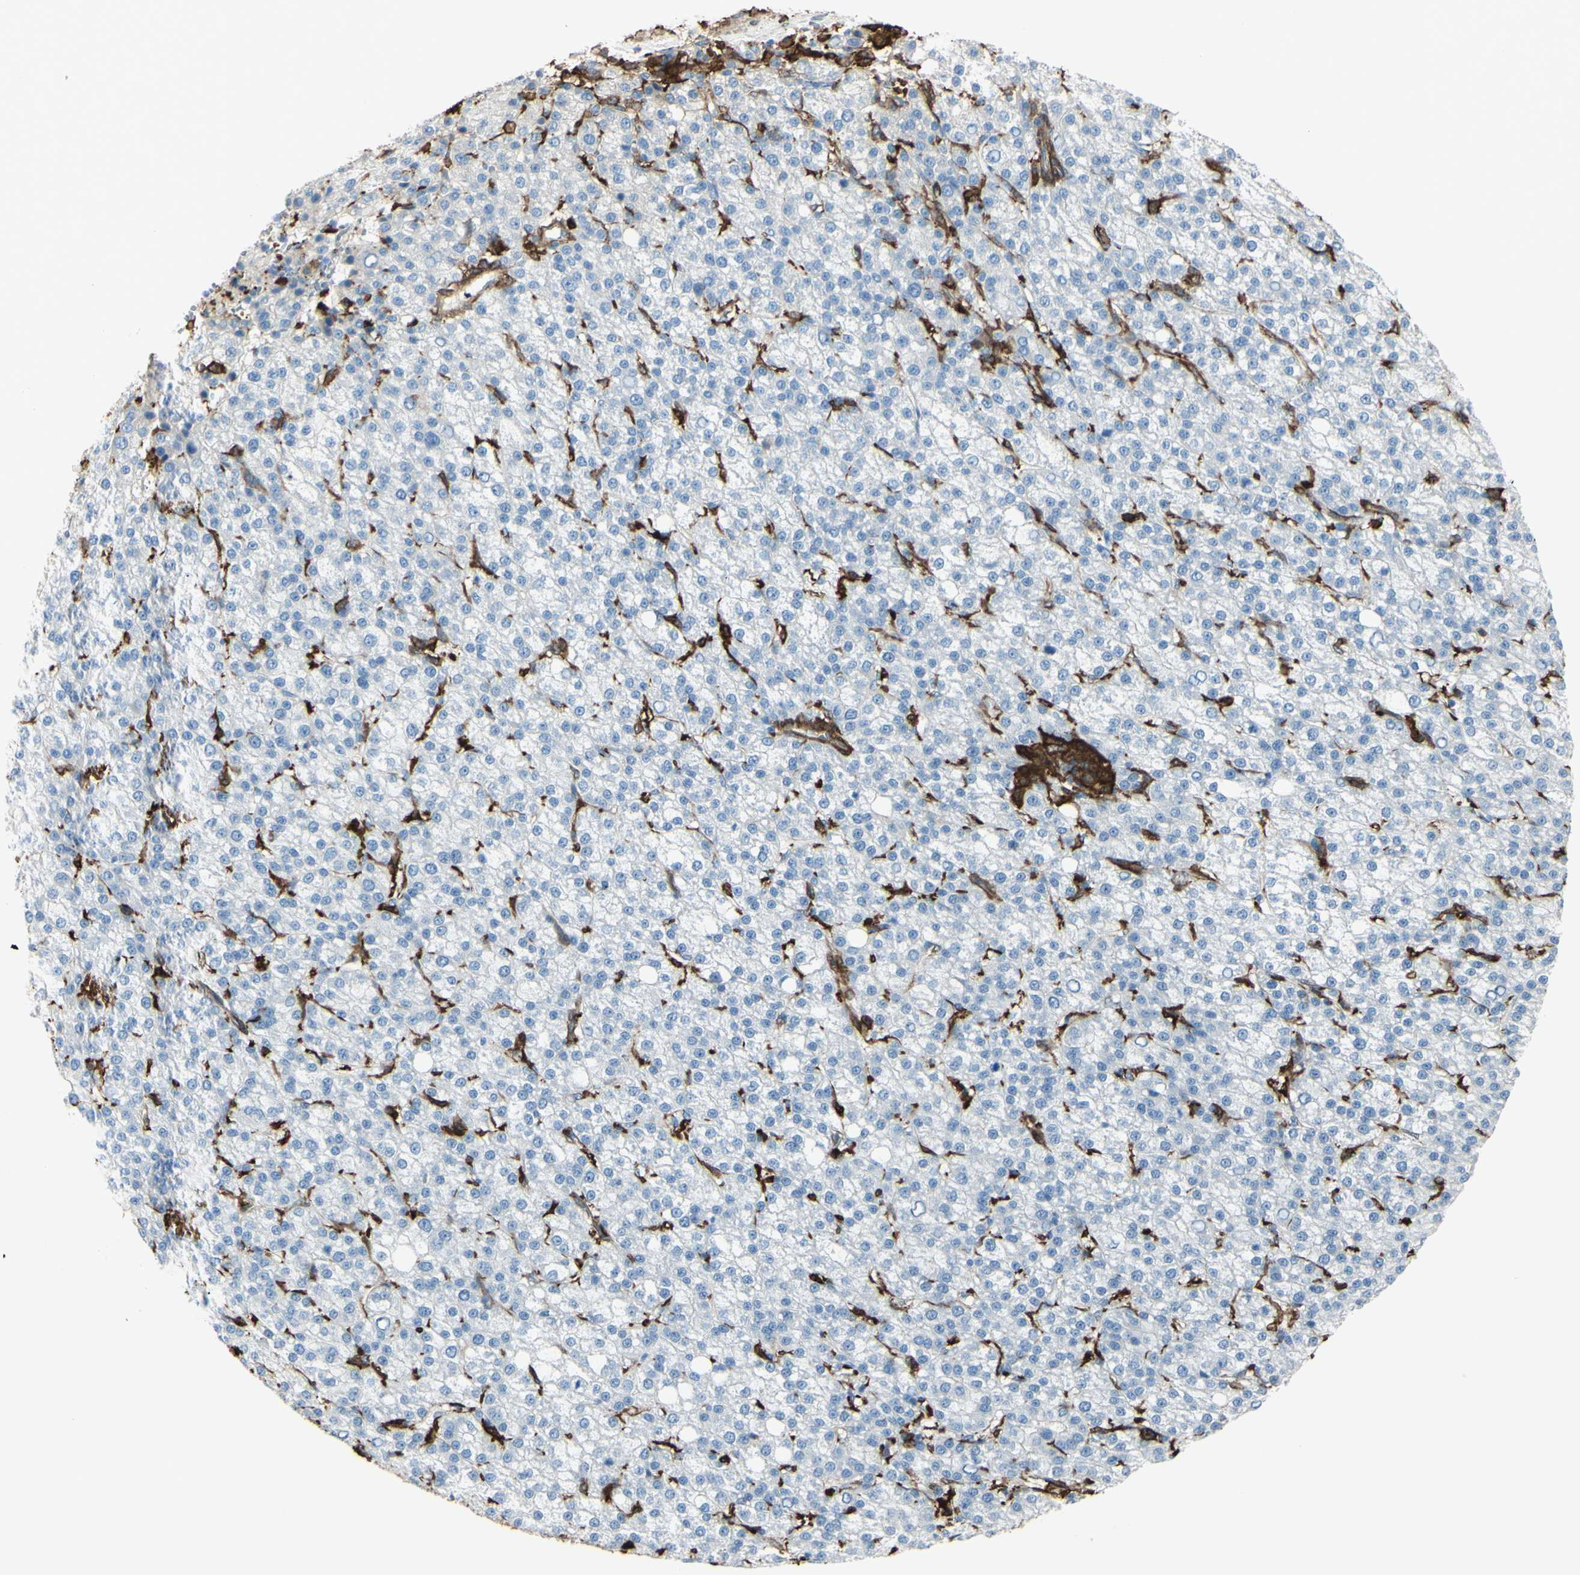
{"staining": {"intensity": "negative", "quantity": "none", "location": "none"}, "tissue": "liver cancer", "cell_type": "Tumor cells", "image_type": "cancer", "snomed": [{"axis": "morphology", "description": "Carcinoma, Hepatocellular, NOS"}, {"axis": "topography", "description": "Liver"}], "caption": "DAB immunohistochemical staining of human liver hepatocellular carcinoma displays no significant staining in tumor cells.", "gene": "GSN", "patient": {"sex": "female", "age": 58}}